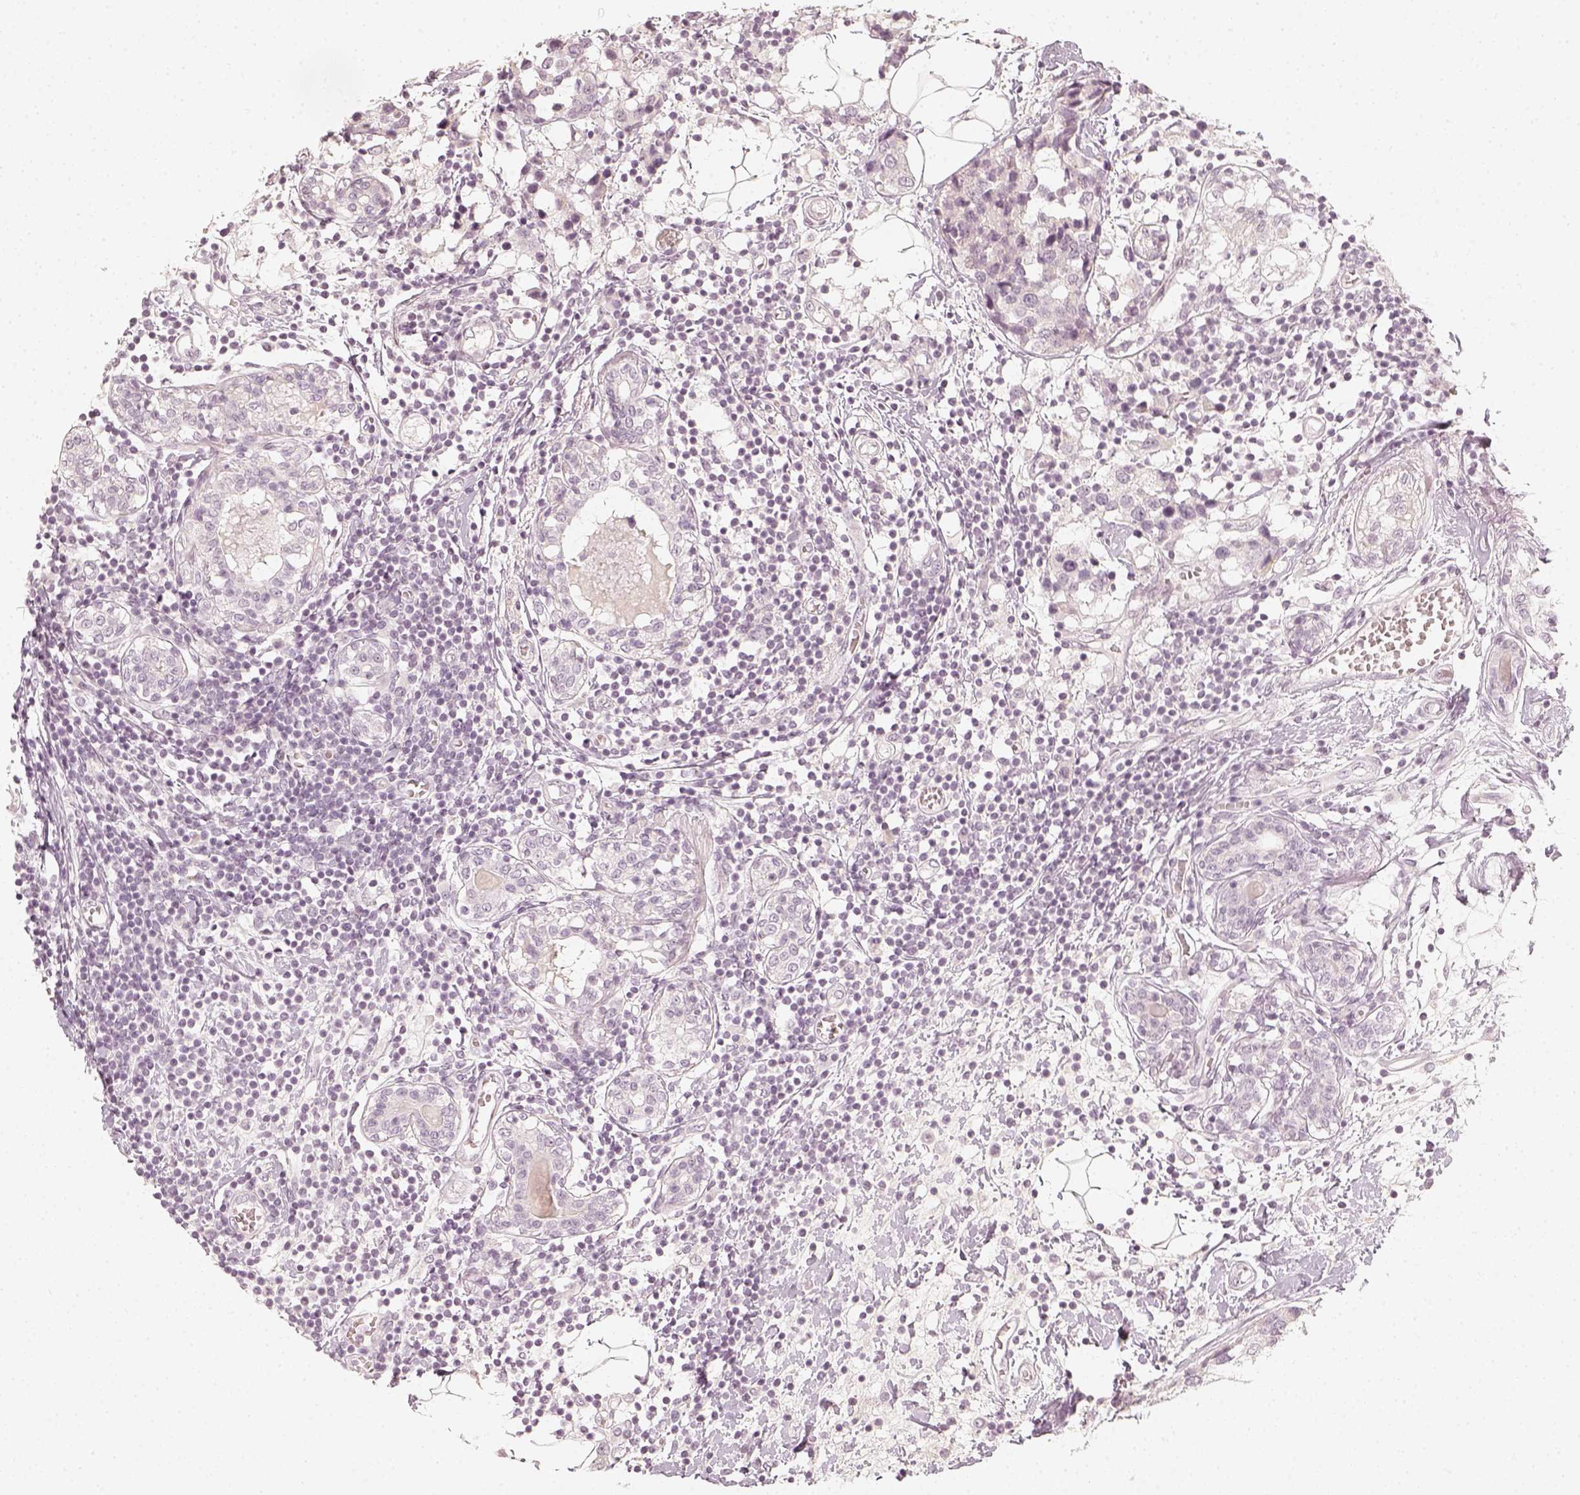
{"staining": {"intensity": "negative", "quantity": "none", "location": "none"}, "tissue": "breast cancer", "cell_type": "Tumor cells", "image_type": "cancer", "snomed": [{"axis": "morphology", "description": "Lobular carcinoma"}, {"axis": "topography", "description": "Breast"}], "caption": "The histopathology image shows no staining of tumor cells in lobular carcinoma (breast).", "gene": "DSG4", "patient": {"sex": "female", "age": 59}}